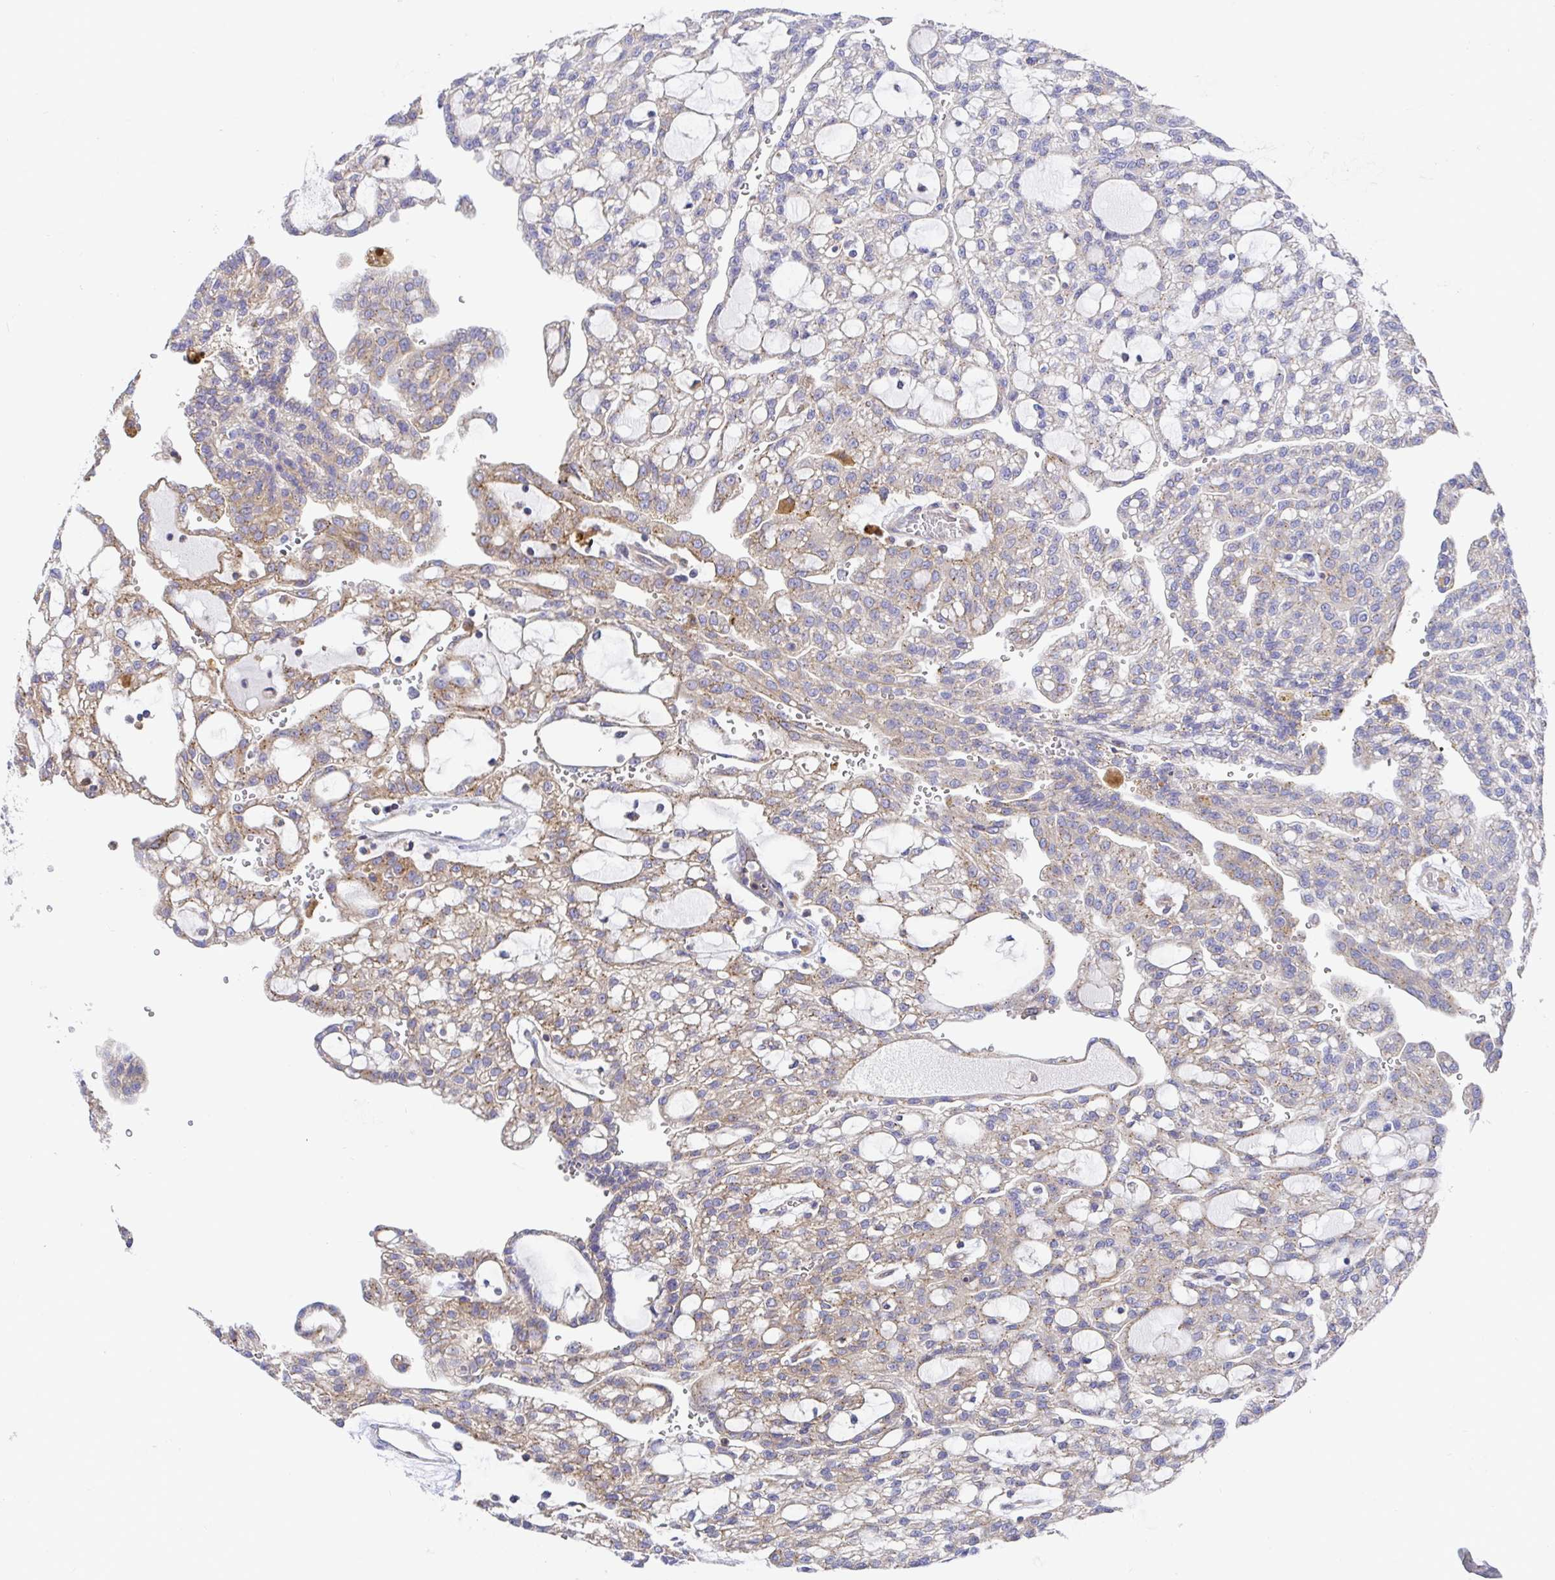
{"staining": {"intensity": "weak", "quantity": "25%-75%", "location": "cytoplasmic/membranous"}, "tissue": "renal cancer", "cell_type": "Tumor cells", "image_type": "cancer", "snomed": [{"axis": "morphology", "description": "Adenocarcinoma, NOS"}, {"axis": "topography", "description": "Kidney"}], "caption": "A brown stain shows weak cytoplasmic/membranous expression of a protein in human renal cancer tumor cells.", "gene": "GOLGA1", "patient": {"sex": "male", "age": 63}}